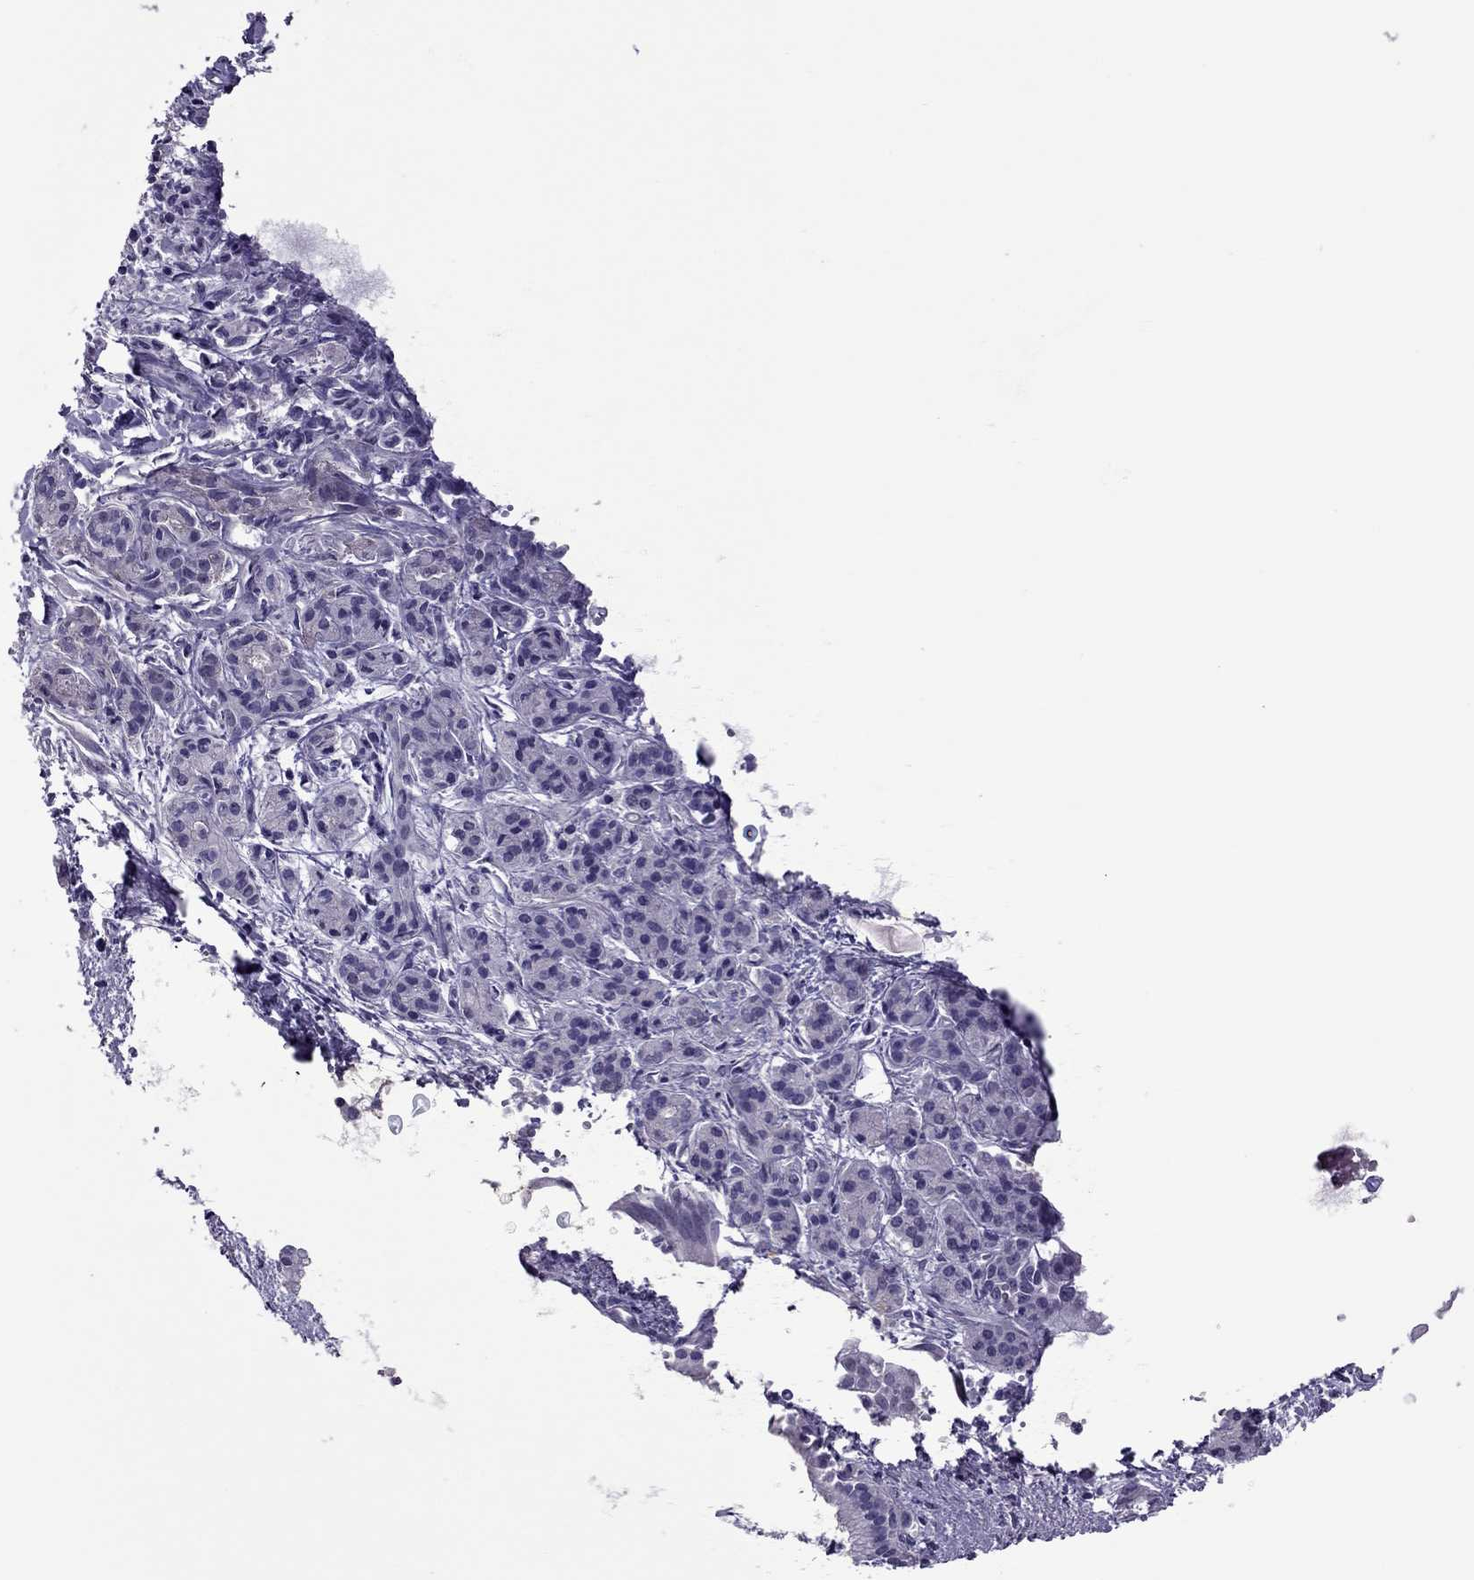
{"staining": {"intensity": "negative", "quantity": "none", "location": "none"}, "tissue": "pancreatic cancer", "cell_type": "Tumor cells", "image_type": "cancer", "snomed": [{"axis": "morphology", "description": "Adenocarcinoma, NOS"}, {"axis": "topography", "description": "Pancreas"}], "caption": "Photomicrograph shows no significant protein expression in tumor cells of adenocarcinoma (pancreatic). (Immunohistochemistry, brightfield microscopy, high magnification).", "gene": "SLC16A8", "patient": {"sex": "male", "age": 48}}